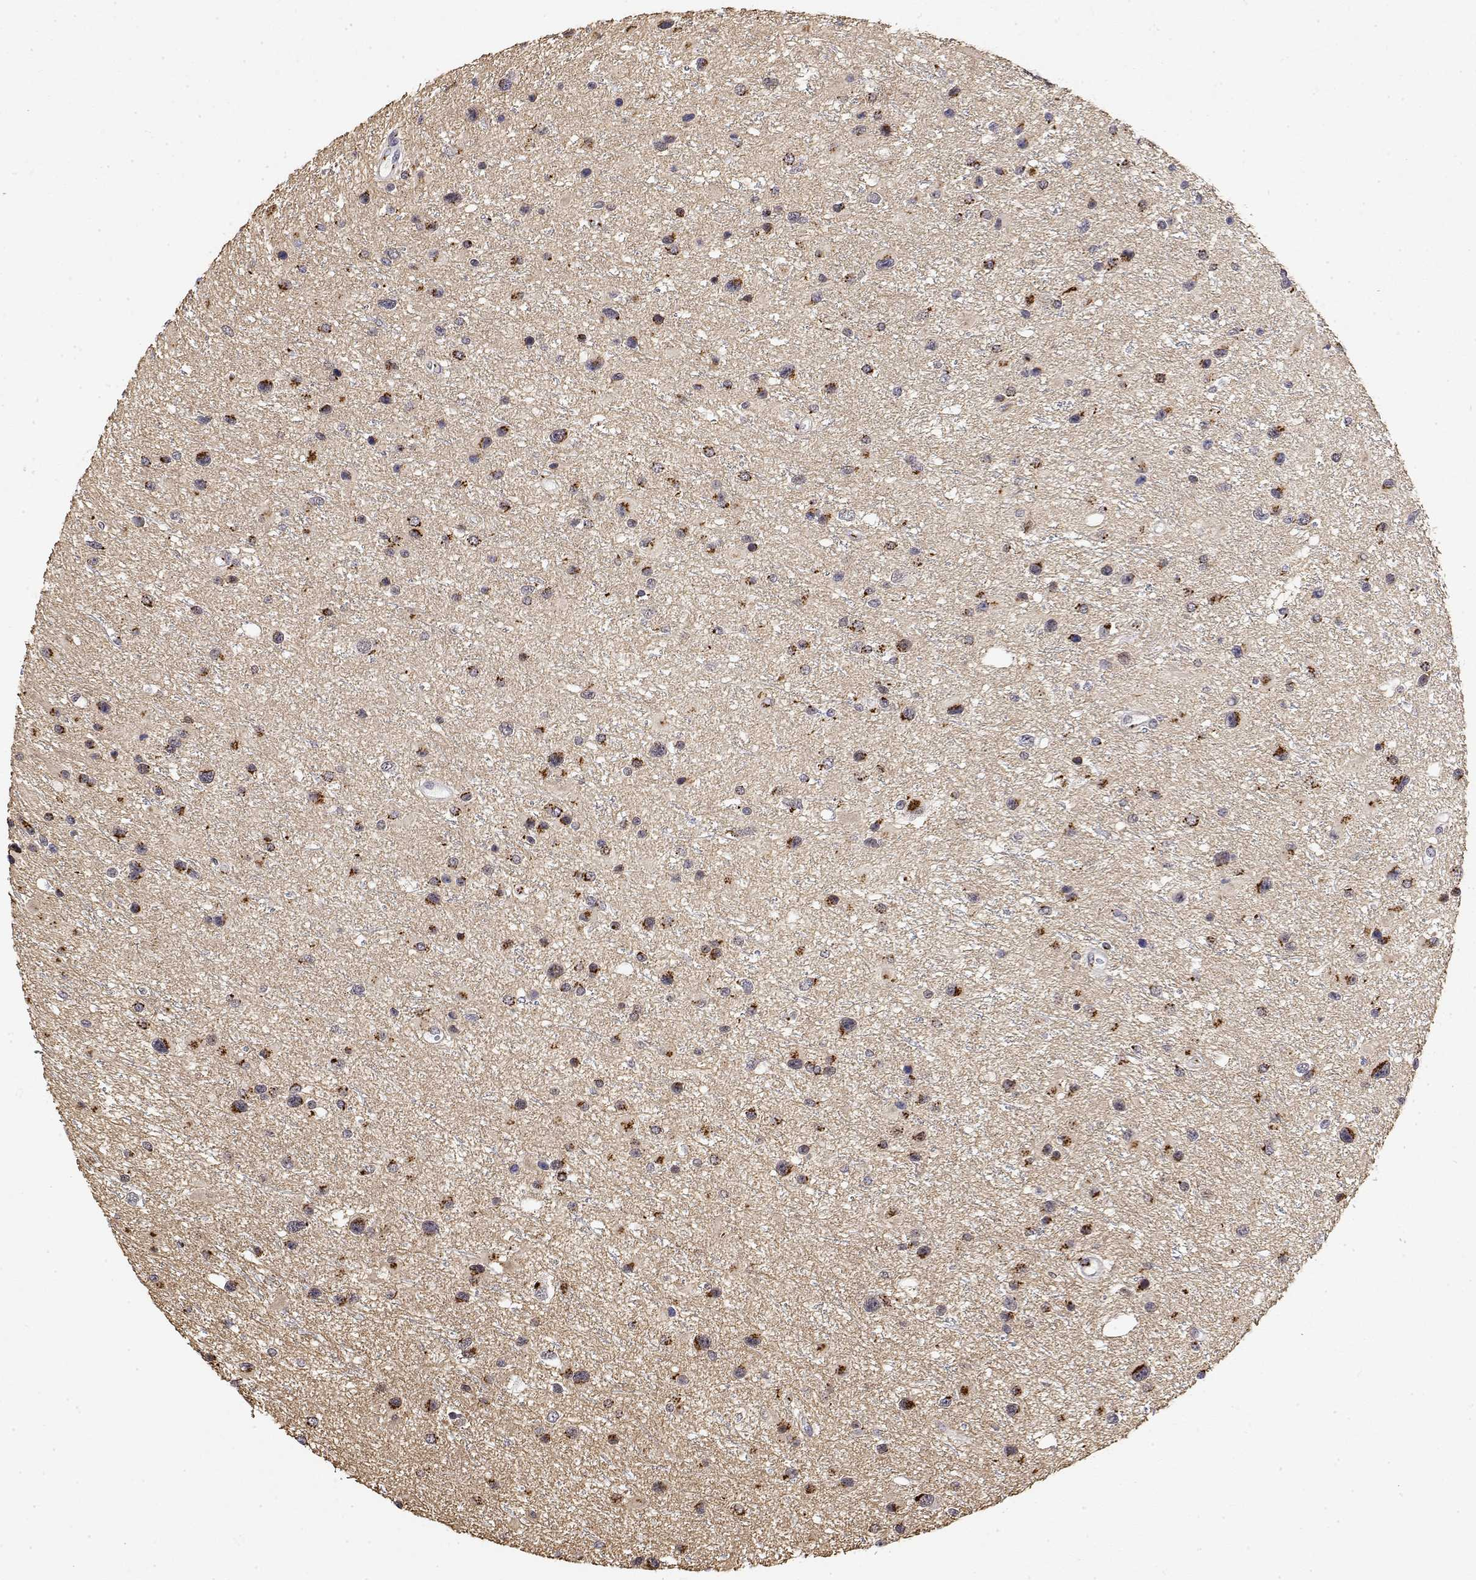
{"staining": {"intensity": "strong", "quantity": ">75%", "location": "cytoplasmic/membranous"}, "tissue": "glioma", "cell_type": "Tumor cells", "image_type": "cancer", "snomed": [{"axis": "morphology", "description": "Glioma, malignant, Low grade"}, {"axis": "topography", "description": "Brain"}], "caption": "Low-grade glioma (malignant) stained with IHC demonstrates strong cytoplasmic/membranous staining in about >75% of tumor cells.", "gene": "YIPF3", "patient": {"sex": "female", "age": 32}}